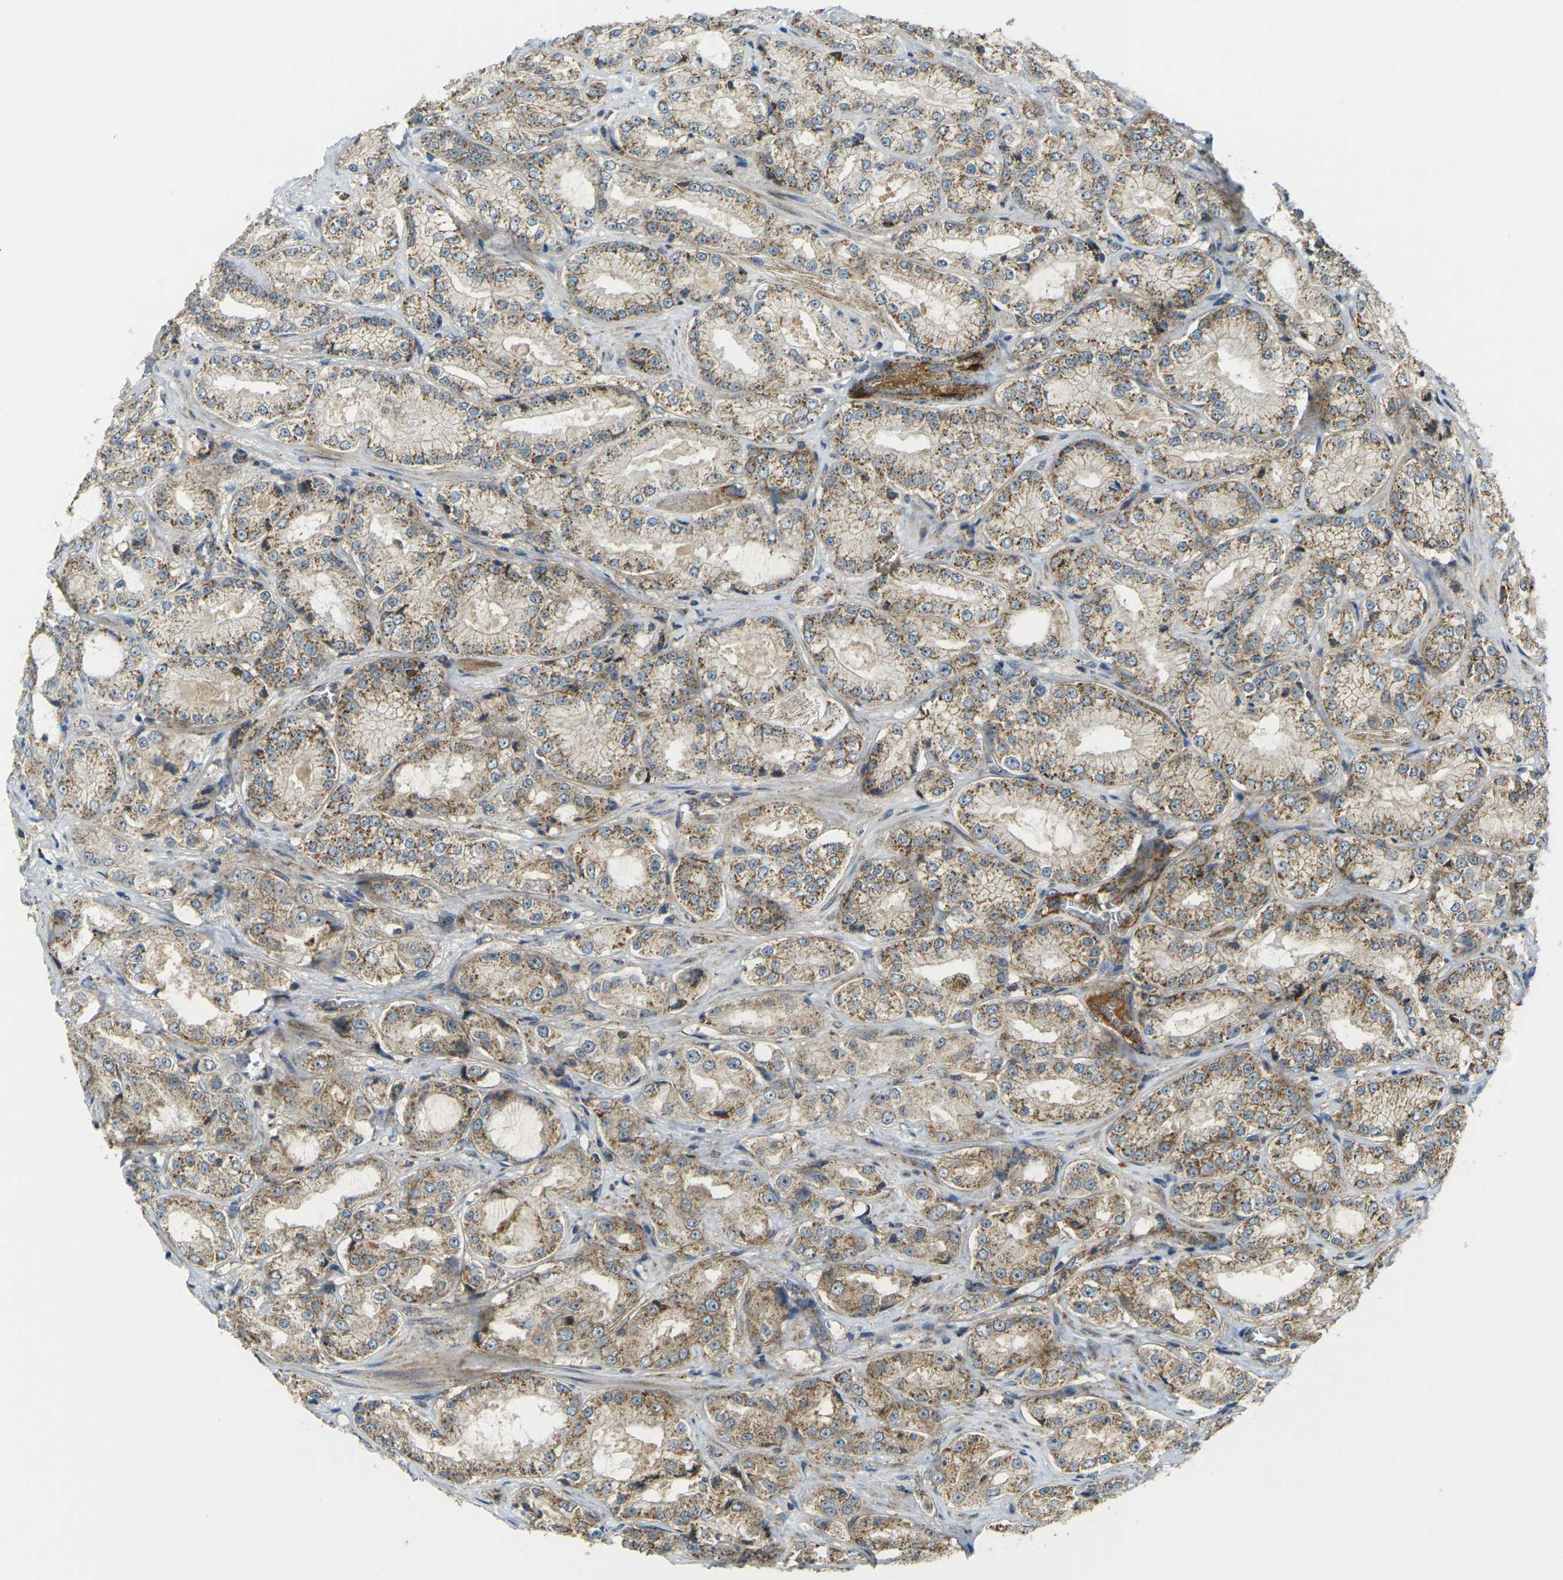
{"staining": {"intensity": "moderate", "quantity": ">75%", "location": "cytoplasmic/membranous"}, "tissue": "prostate cancer", "cell_type": "Tumor cells", "image_type": "cancer", "snomed": [{"axis": "morphology", "description": "Adenocarcinoma, High grade"}, {"axis": "topography", "description": "Prostate"}], "caption": "A histopathology image of human prostate high-grade adenocarcinoma stained for a protein shows moderate cytoplasmic/membranous brown staining in tumor cells.", "gene": "IGF1R", "patient": {"sex": "male", "age": 73}}